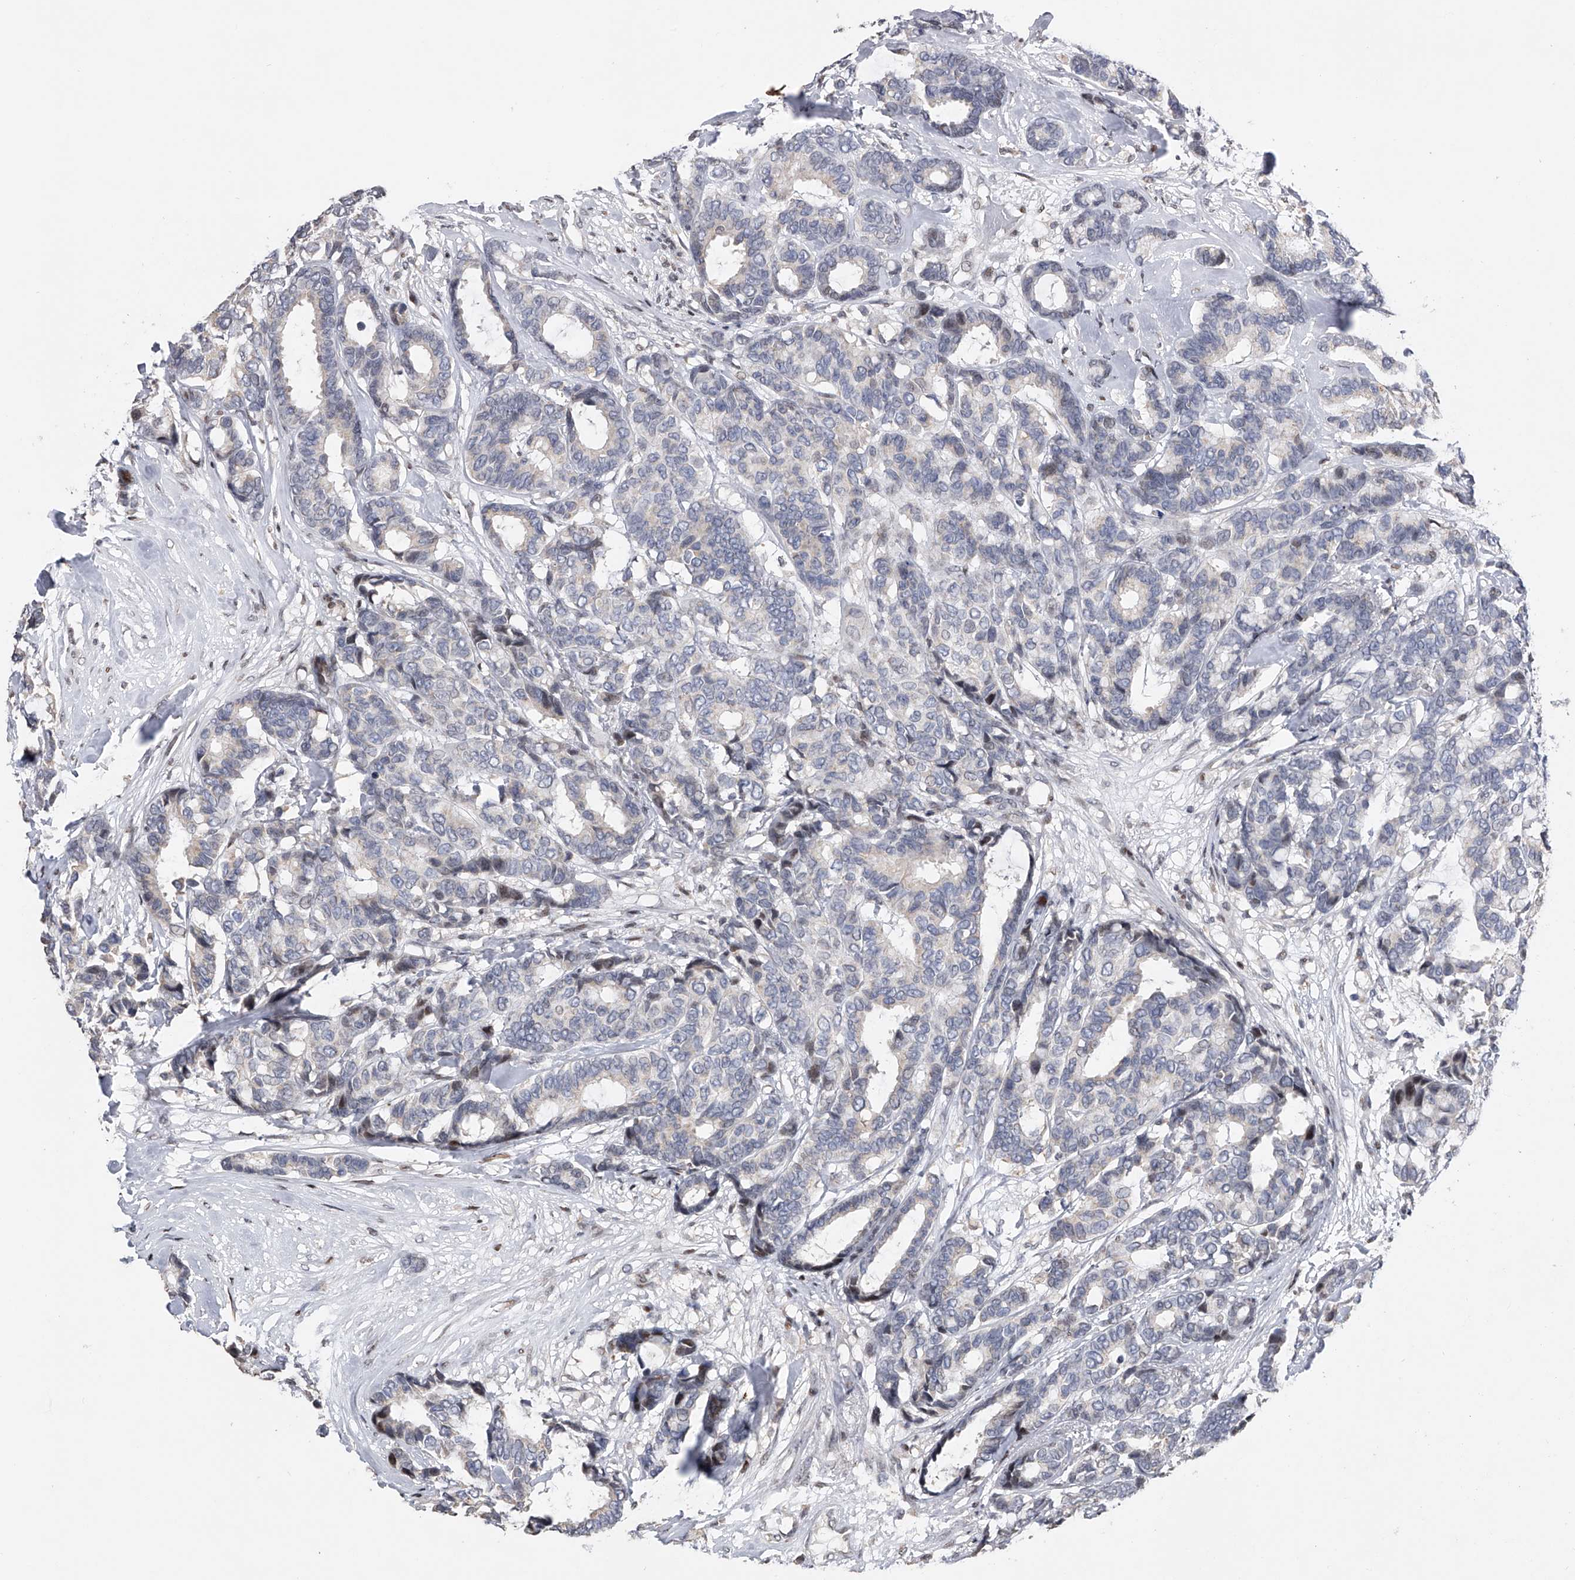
{"staining": {"intensity": "negative", "quantity": "none", "location": "none"}, "tissue": "breast cancer", "cell_type": "Tumor cells", "image_type": "cancer", "snomed": [{"axis": "morphology", "description": "Duct carcinoma"}, {"axis": "topography", "description": "Breast"}], "caption": "DAB immunohistochemical staining of human intraductal carcinoma (breast) shows no significant expression in tumor cells. (Brightfield microscopy of DAB (3,3'-diaminobenzidine) immunohistochemistry at high magnification).", "gene": "RWDD2A", "patient": {"sex": "female", "age": 87}}